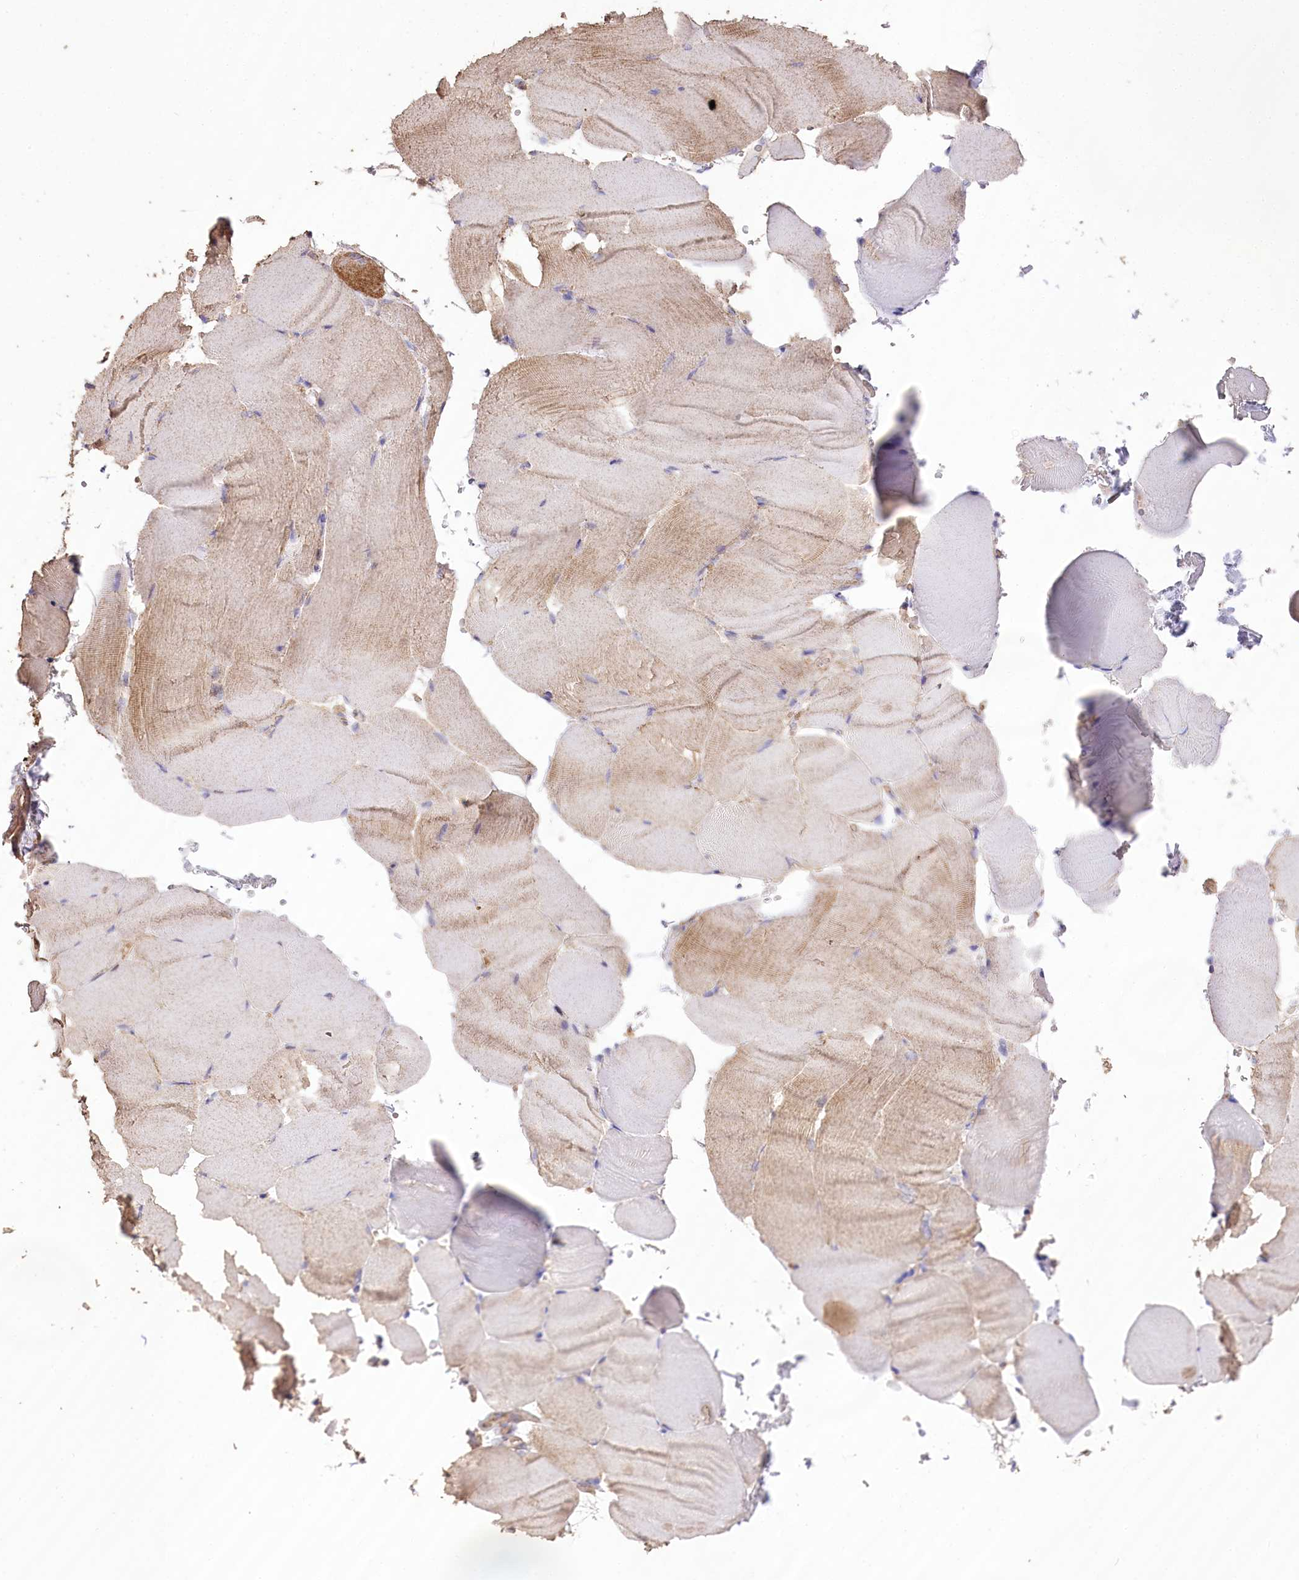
{"staining": {"intensity": "weak", "quantity": "25%-75%", "location": "cytoplasmic/membranous"}, "tissue": "skeletal muscle", "cell_type": "Myocytes", "image_type": "normal", "snomed": [{"axis": "morphology", "description": "Normal tissue, NOS"}, {"axis": "topography", "description": "Skeletal muscle"}, {"axis": "topography", "description": "Parathyroid gland"}], "caption": "IHC of benign skeletal muscle shows low levels of weak cytoplasmic/membranous positivity in approximately 25%-75% of myocytes.", "gene": "IREB2", "patient": {"sex": "female", "age": 37}}